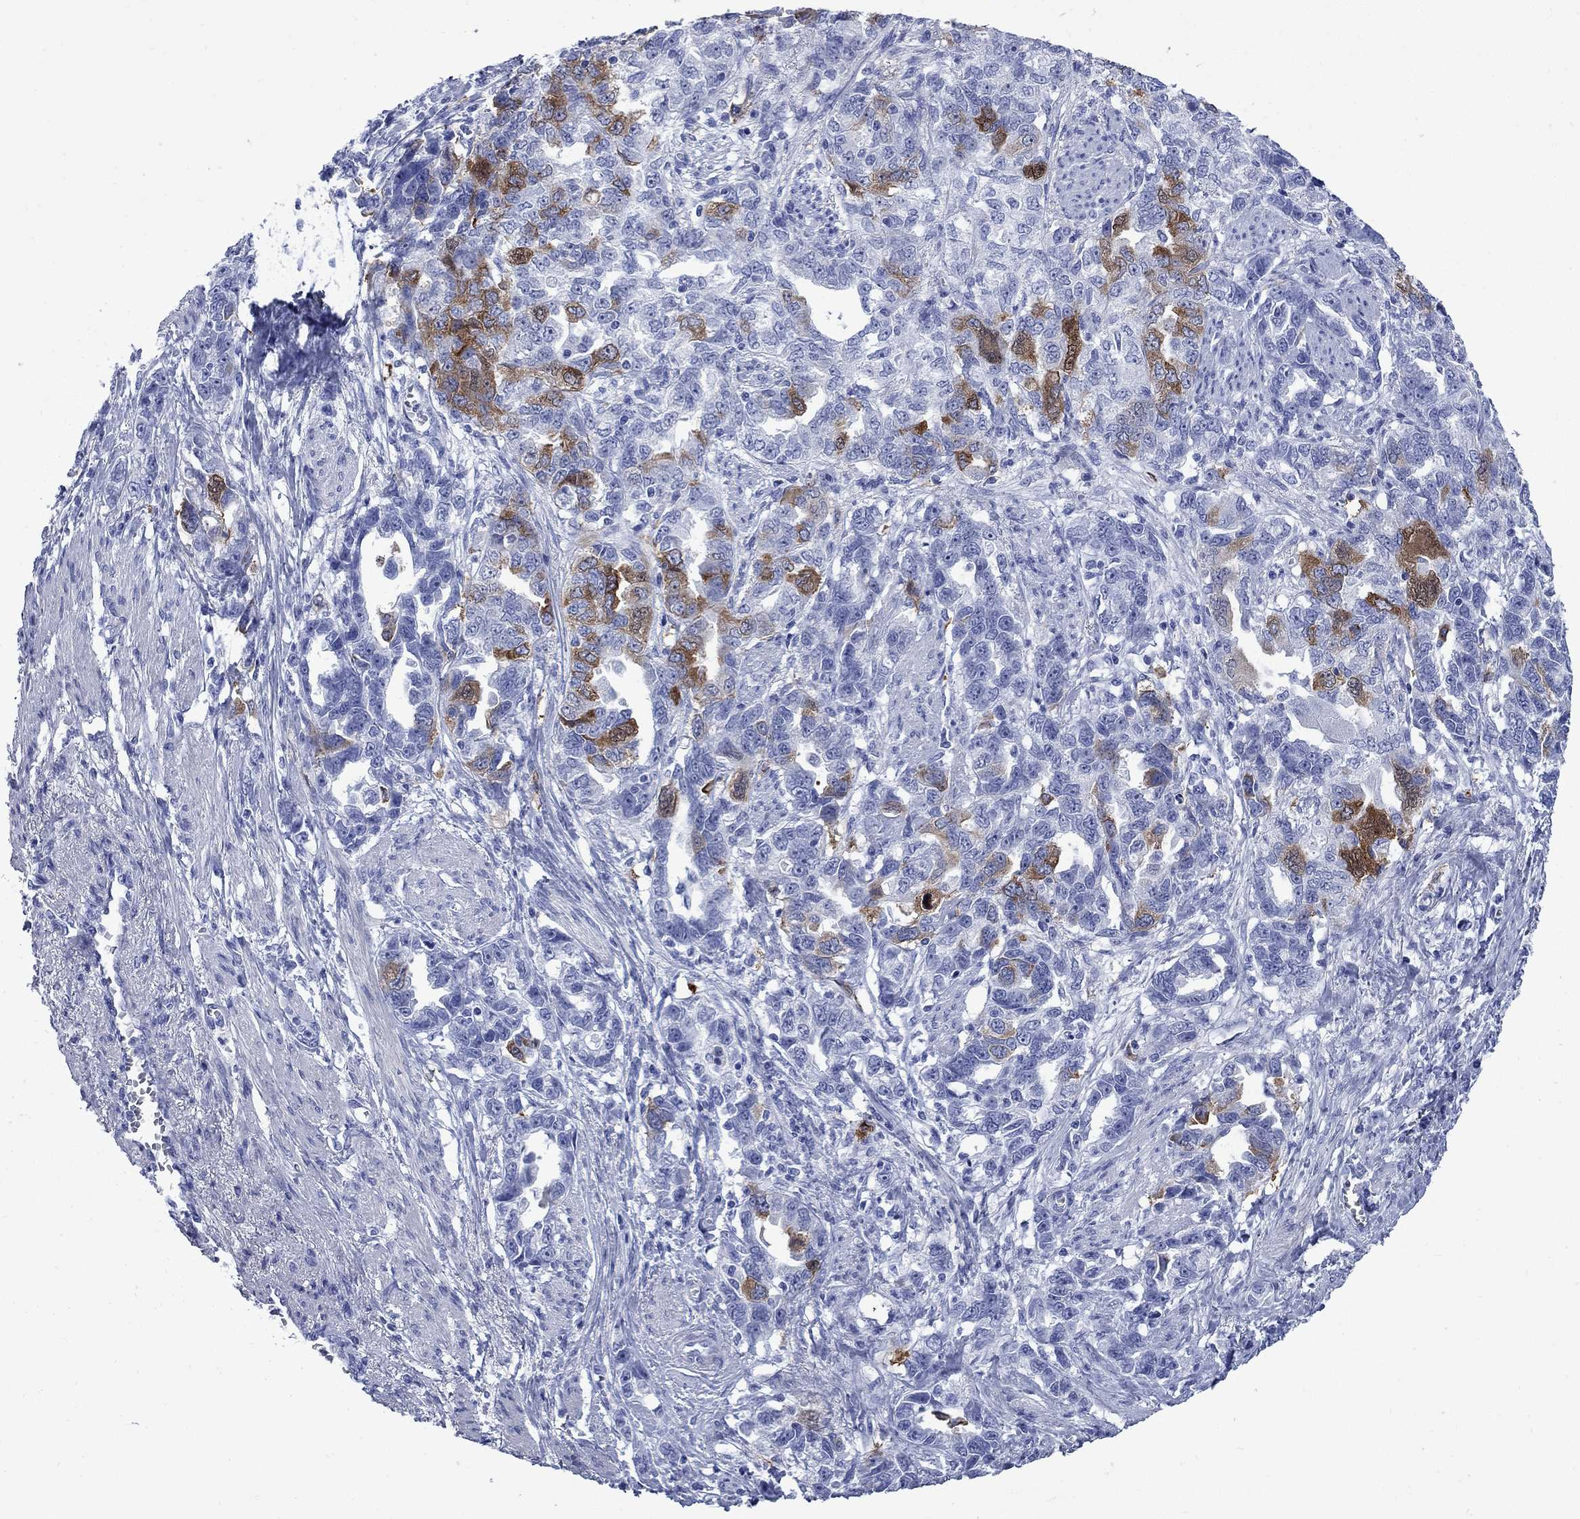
{"staining": {"intensity": "strong", "quantity": "<25%", "location": "cytoplasmic/membranous"}, "tissue": "ovarian cancer", "cell_type": "Tumor cells", "image_type": "cancer", "snomed": [{"axis": "morphology", "description": "Cystadenocarcinoma, serous, NOS"}, {"axis": "topography", "description": "Ovary"}], "caption": "Immunohistochemistry (IHC) histopathology image of neoplastic tissue: ovarian serous cystadenocarcinoma stained using immunohistochemistry displays medium levels of strong protein expression localized specifically in the cytoplasmic/membranous of tumor cells, appearing as a cytoplasmic/membranous brown color.", "gene": "TACC3", "patient": {"sex": "female", "age": 51}}